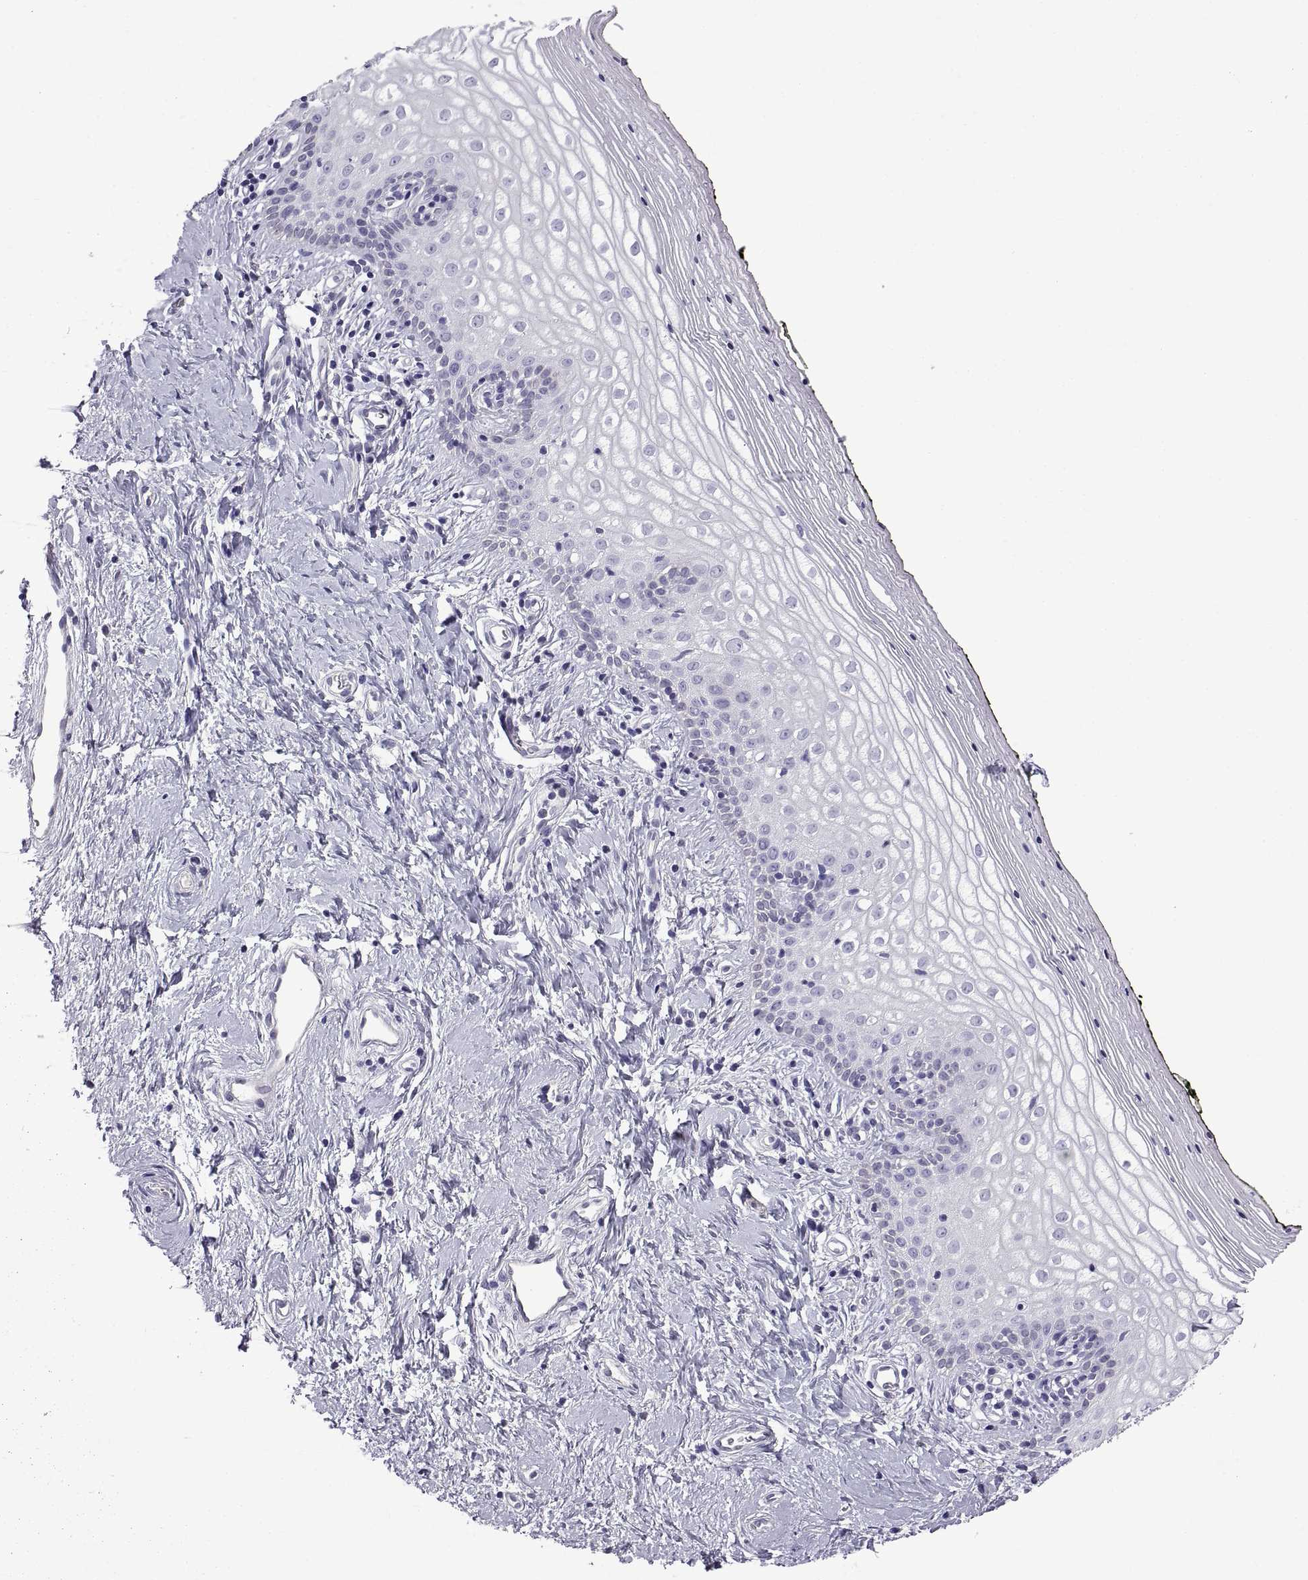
{"staining": {"intensity": "negative", "quantity": "none", "location": "none"}, "tissue": "vagina", "cell_type": "Squamous epithelial cells", "image_type": "normal", "snomed": [{"axis": "morphology", "description": "Normal tissue, NOS"}, {"axis": "topography", "description": "Vagina"}], "caption": "DAB (3,3'-diaminobenzidine) immunohistochemical staining of benign vagina shows no significant staining in squamous epithelial cells.", "gene": "SPDYE10", "patient": {"sex": "female", "age": 47}}